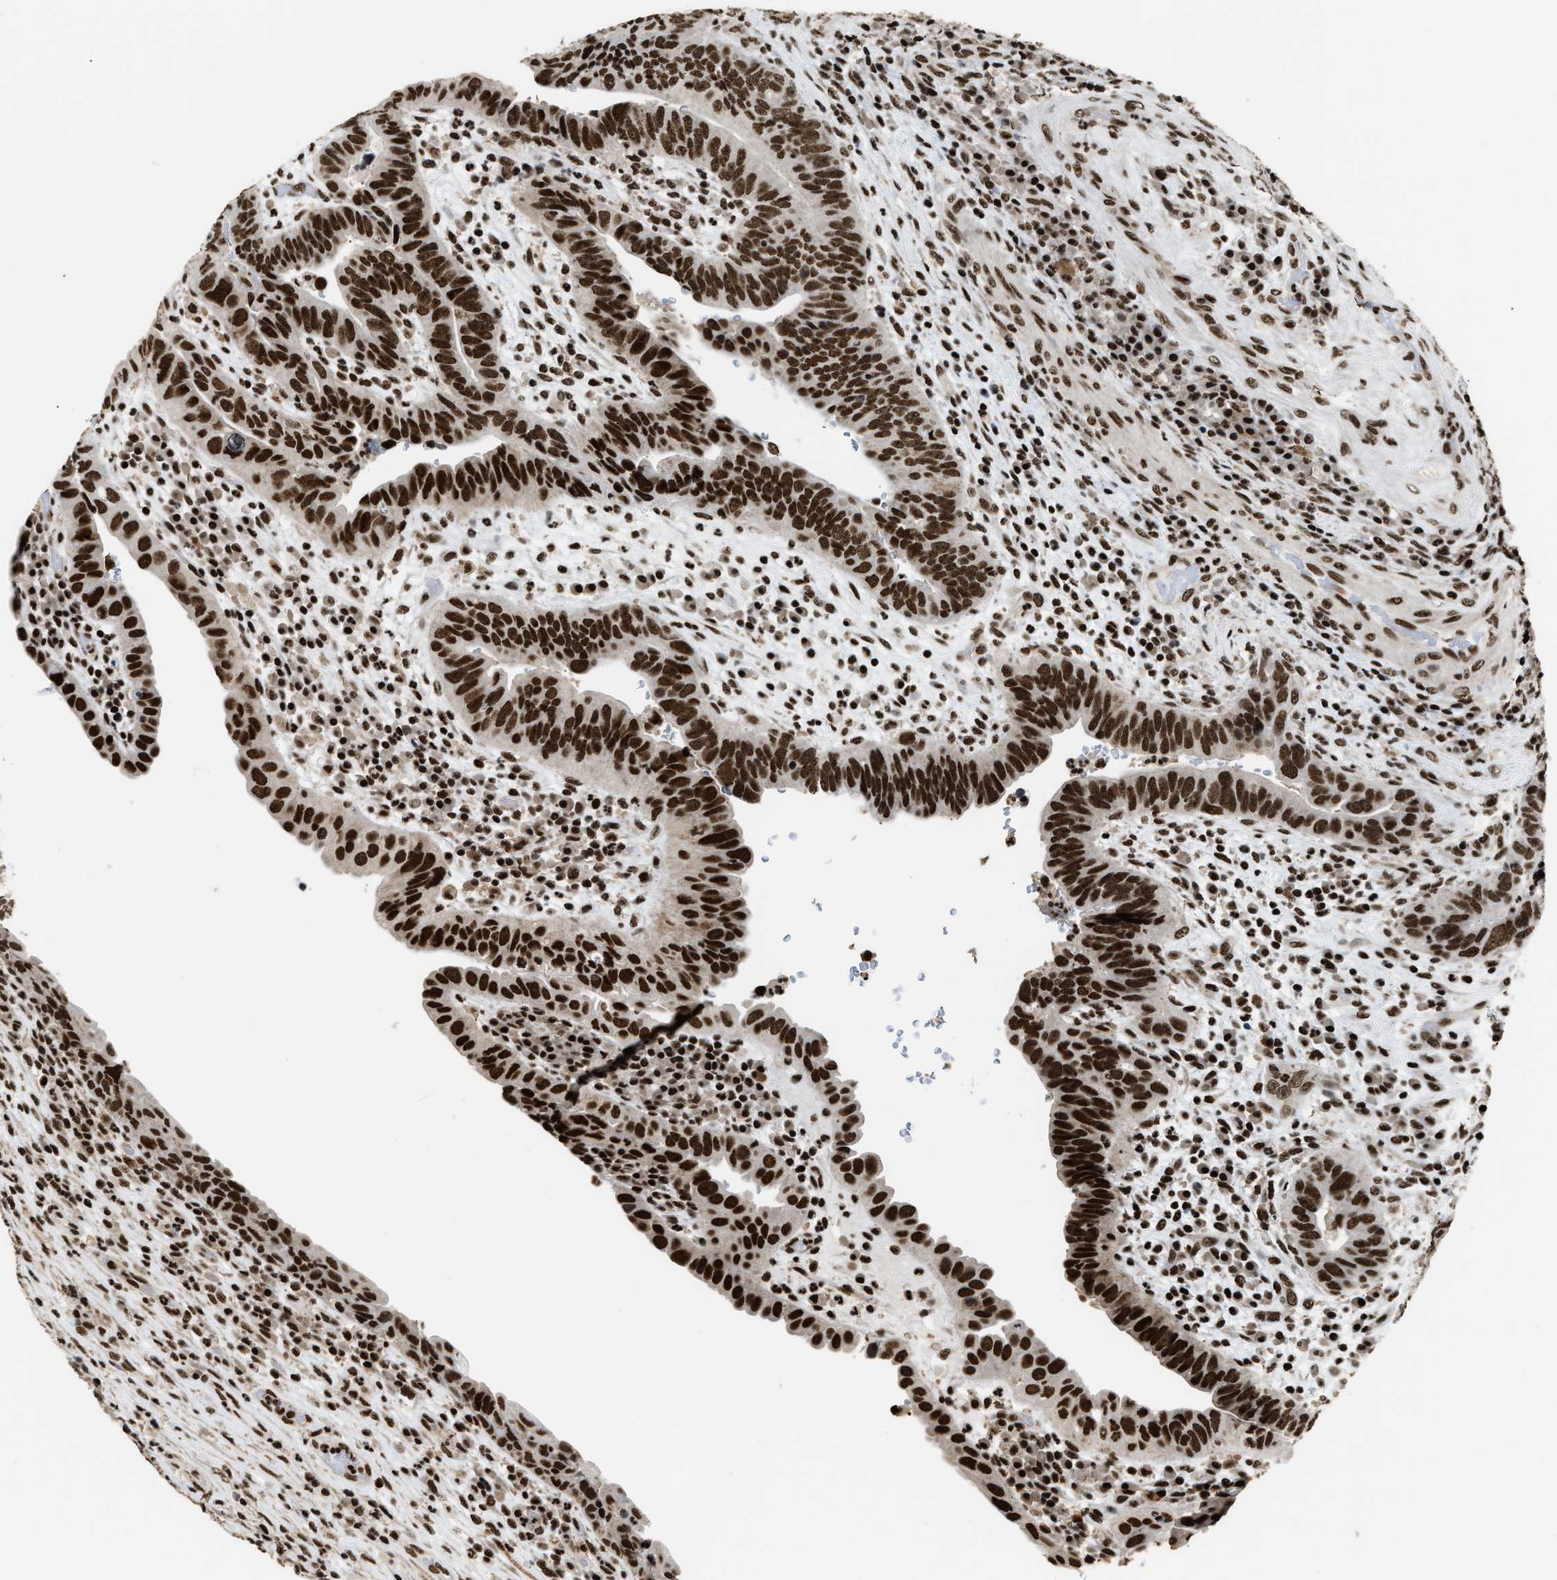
{"staining": {"intensity": "strong", "quantity": ">75%", "location": "nuclear"}, "tissue": "urothelial cancer", "cell_type": "Tumor cells", "image_type": "cancer", "snomed": [{"axis": "morphology", "description": "Urothelial carcinoma, High grade"}, {"axis": "topography", "description": "Urinary bladder"}], "caption": "Immunohistochemical staining of urothelial cancer shows strong nuclear protein staining in approximately >75% of tumor cells.", "gene": "RAD21", "patient": {"sex": "female", "age": 82}}